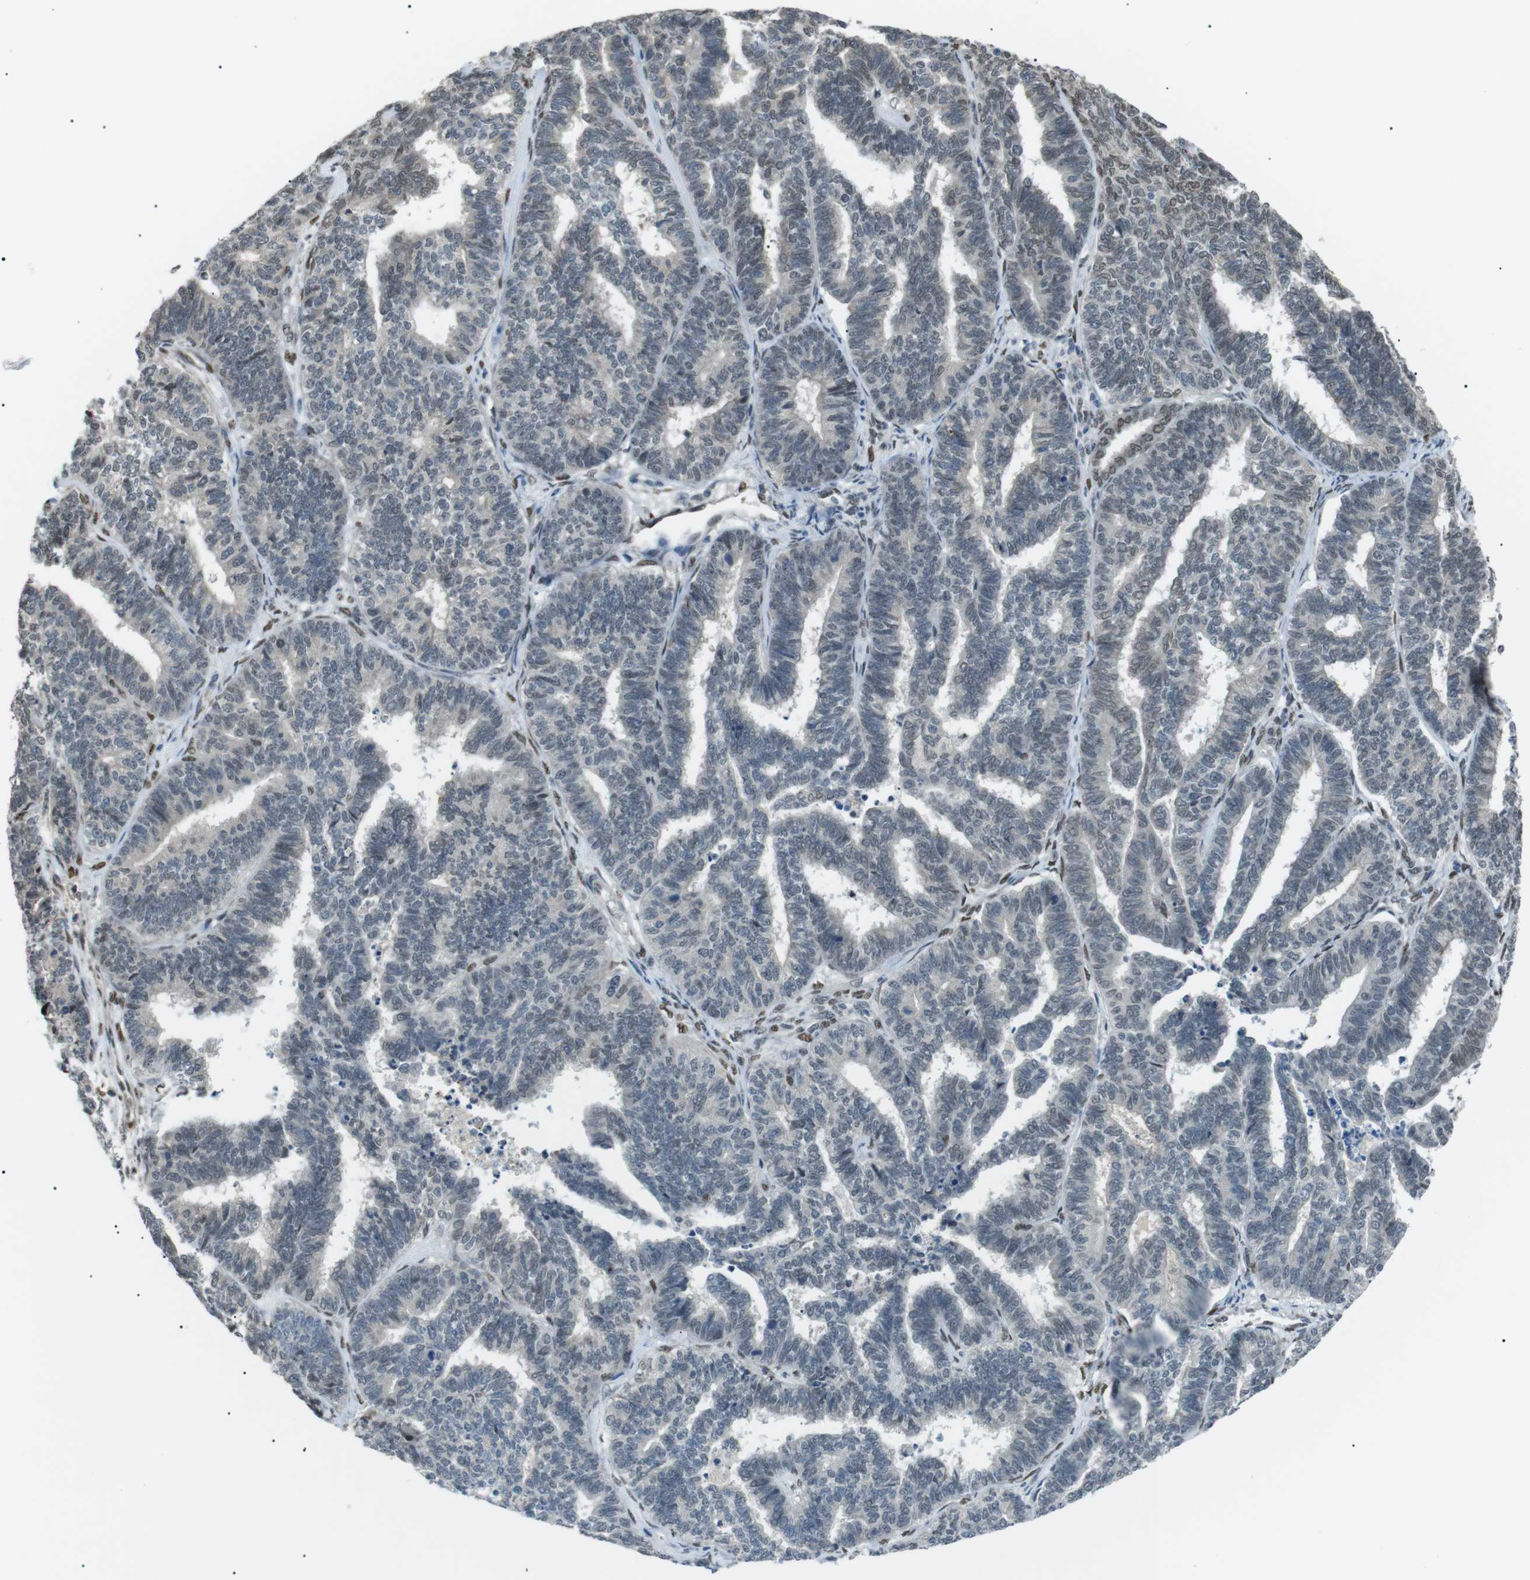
{"staining": {"intensity": "negative", "quantity": "none", "location": "none"}, "tissue": "endometrial cancer", "cell_type": "Tumor cells", "image_type": "cancer", "snomed": [{"axis": "morphology", "description": "Adenocarcinoma, NOS"}, {"axis": "topography", "description": "Endometrium"}], "caption": "Tumor cells are negative for brown protein staining in endometrial adenocarcinoma. Nuclei are stained in blue.", "gene": "SRPK2", "patient": {"sex": "female", "age": 70}}